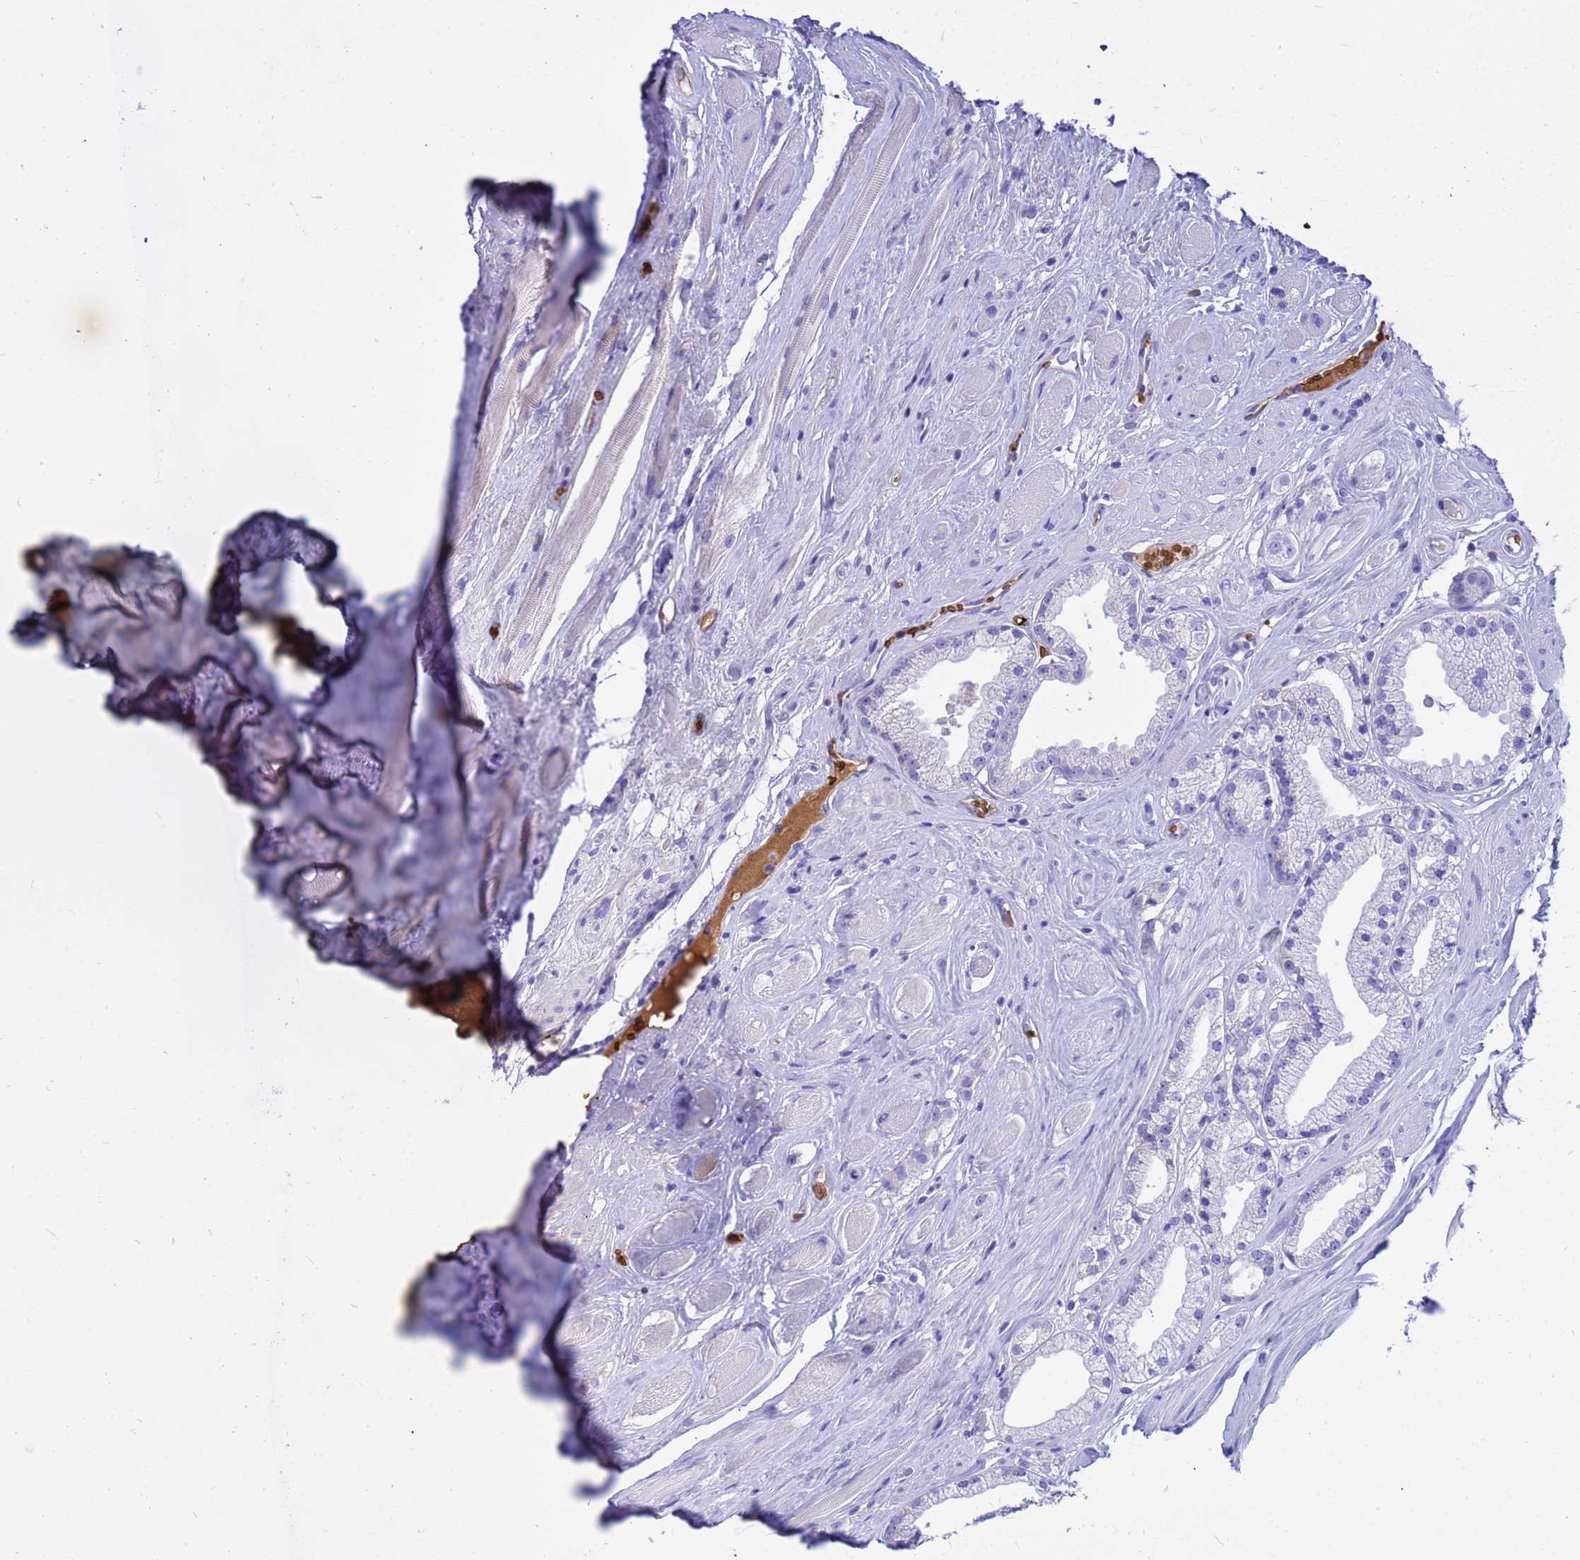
{"staining": {"intensity": "negative", "quantity": "none", "location": "none"}, "tissue": "prostate cancer", "cell_type": "Tumor cells", "image_type": "cancer", "snomed": [{"axis": "morphology", "description": "Adenocarcinoma, High grade"}, {"axis": "topography", "description": "Prostate"}], "caption": "A micrograph of human prostate high-grade adenocarcinoma is negative for staining in tumor cells. (Immunohistochemistry (ihc), brightfield microscopy, high magnification).", "gene": "HBA2", "patient": {"sex": "male", "age": 67}}